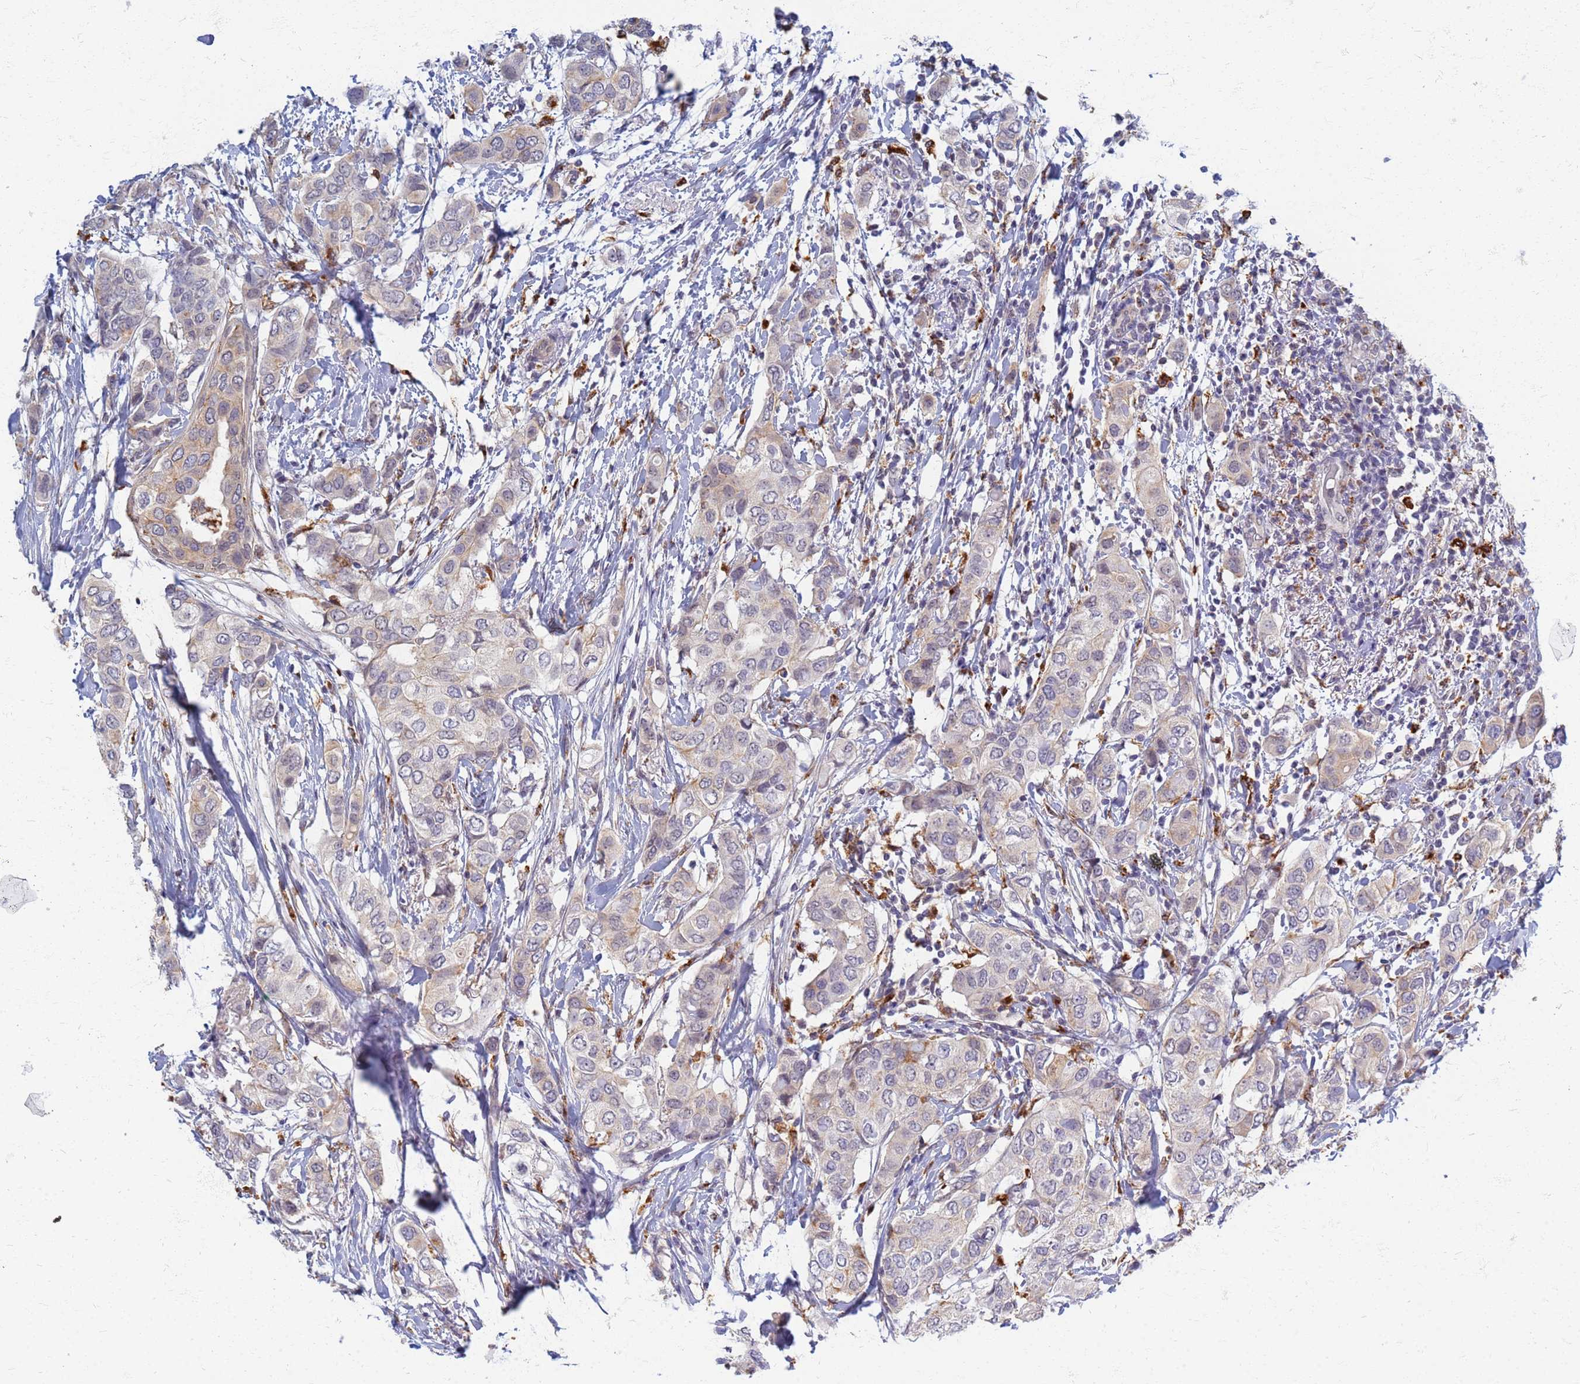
{"staining": {"intensity": "weak", "quantity": "<25%", "location": "cytoplasmic/membranous"}, "tissue": "breast cancer", "cell_type": "Tumor cells", "image_type": "cancer", "snomed": [{"axis": "morphology", "description": "Lobular carcinoma"}, {"axis": "topography", "description": "Breast"}], "caption": "Tumor cells are negative for protein expression in human breast cancer.", "gene": "ATP6V1E1", "patient": {"sex": "female", "age": 51}}